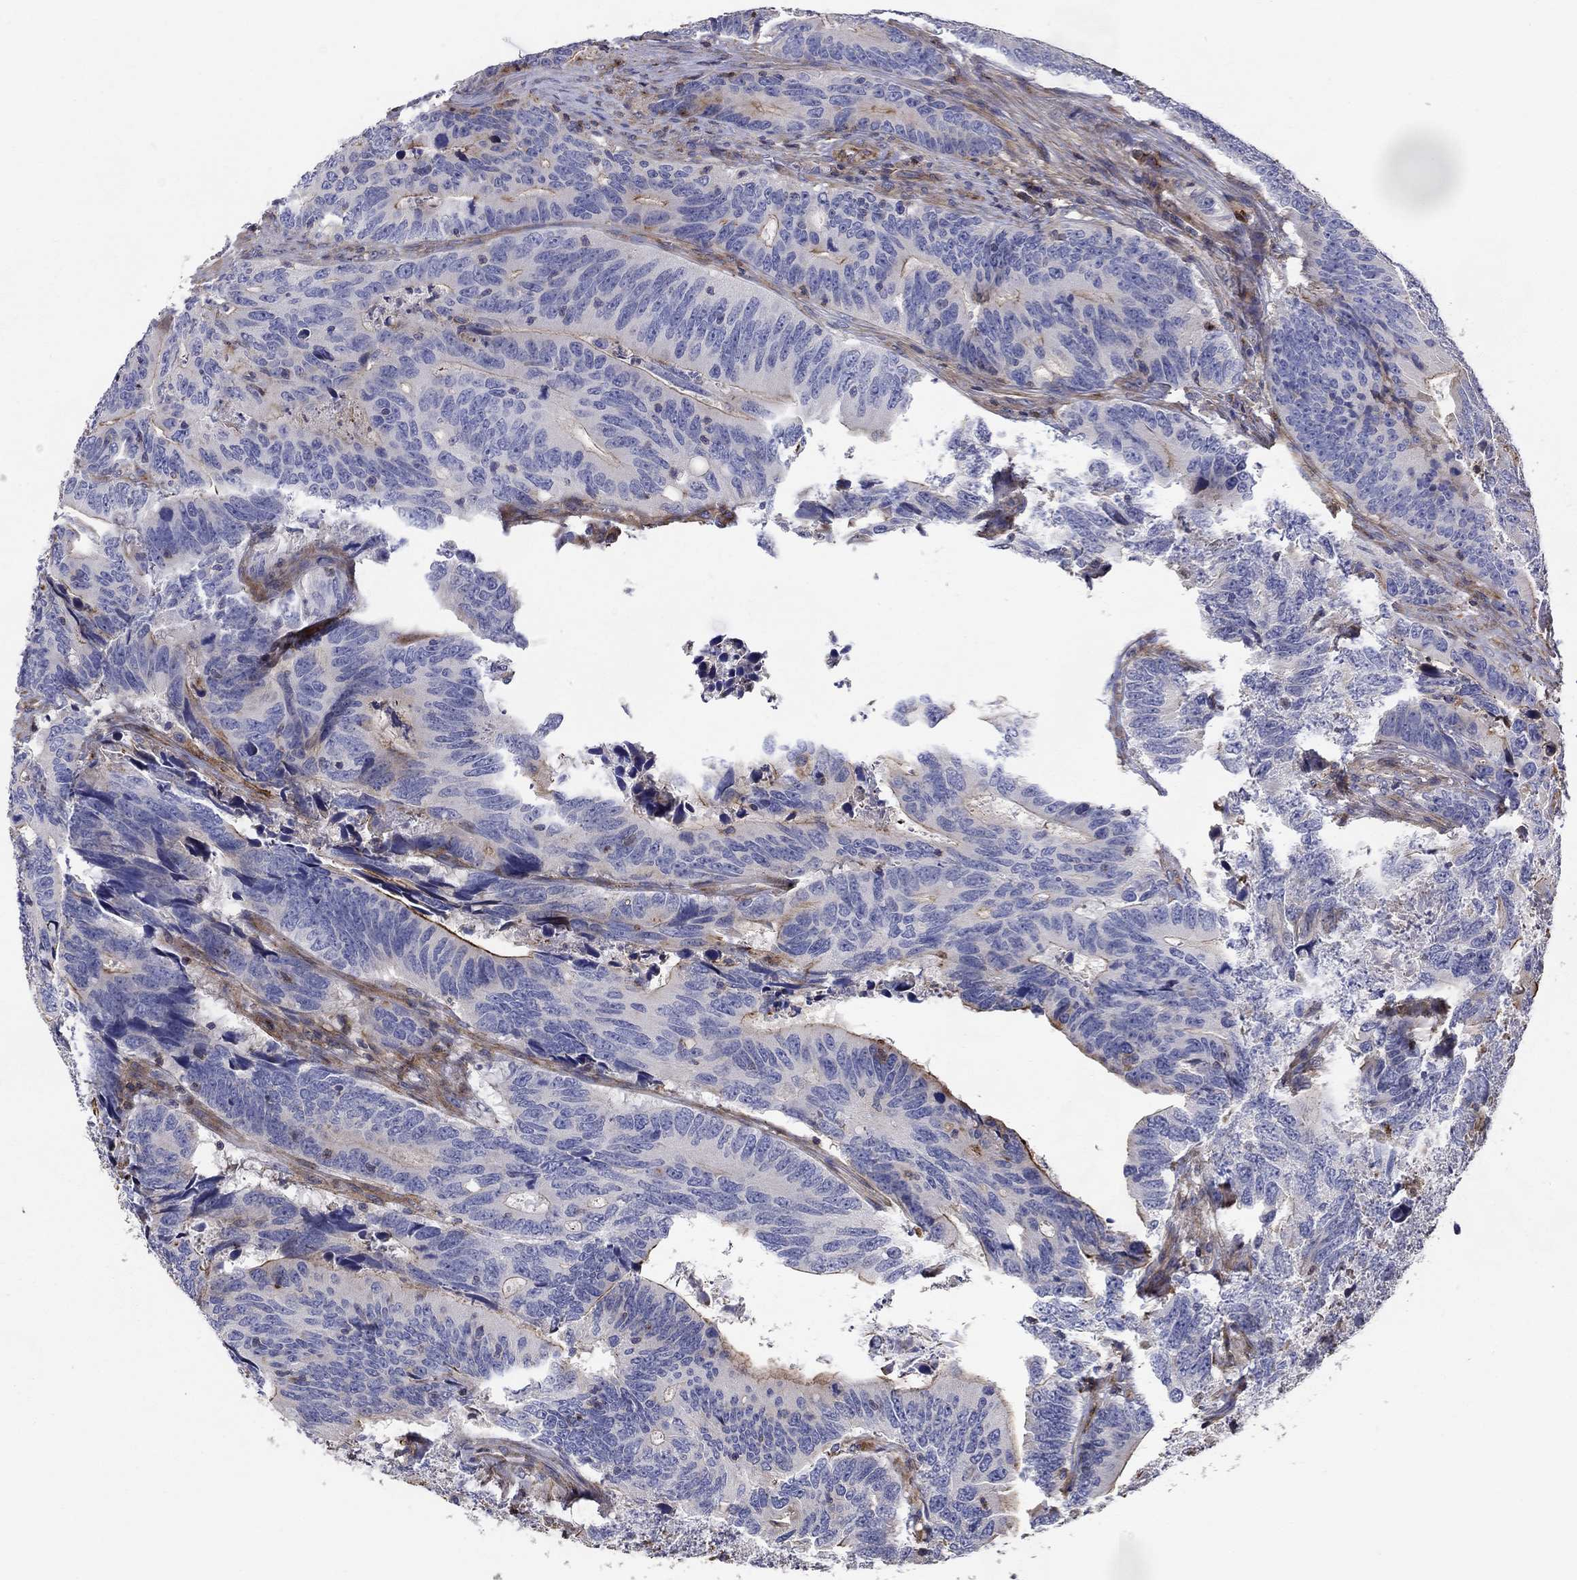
{"staining": {"intensity": "strong", "quantity": "<25%", "location": "cytoplasmic/membranous"}, "tissue": "colorectal cancer", "cell_type": "Tumor cells", "image_type": "cancer", "snomed": [{"axis": "morphology", "description": "Adenocarcinoma, NOS"}, {"axis": "topography", "description": "Colon"}], "caption": "Strong cytoplasmic/membranous expression is present in about <25% of tumor cells in colorectal cancer (adenocarcinoma). Immunohistochemistry (ihc) stains the protein of interest in brown and the nuclei are stained blue.", "gene": "NPHP1", "patient": {"sex": "female", "age": 90}}